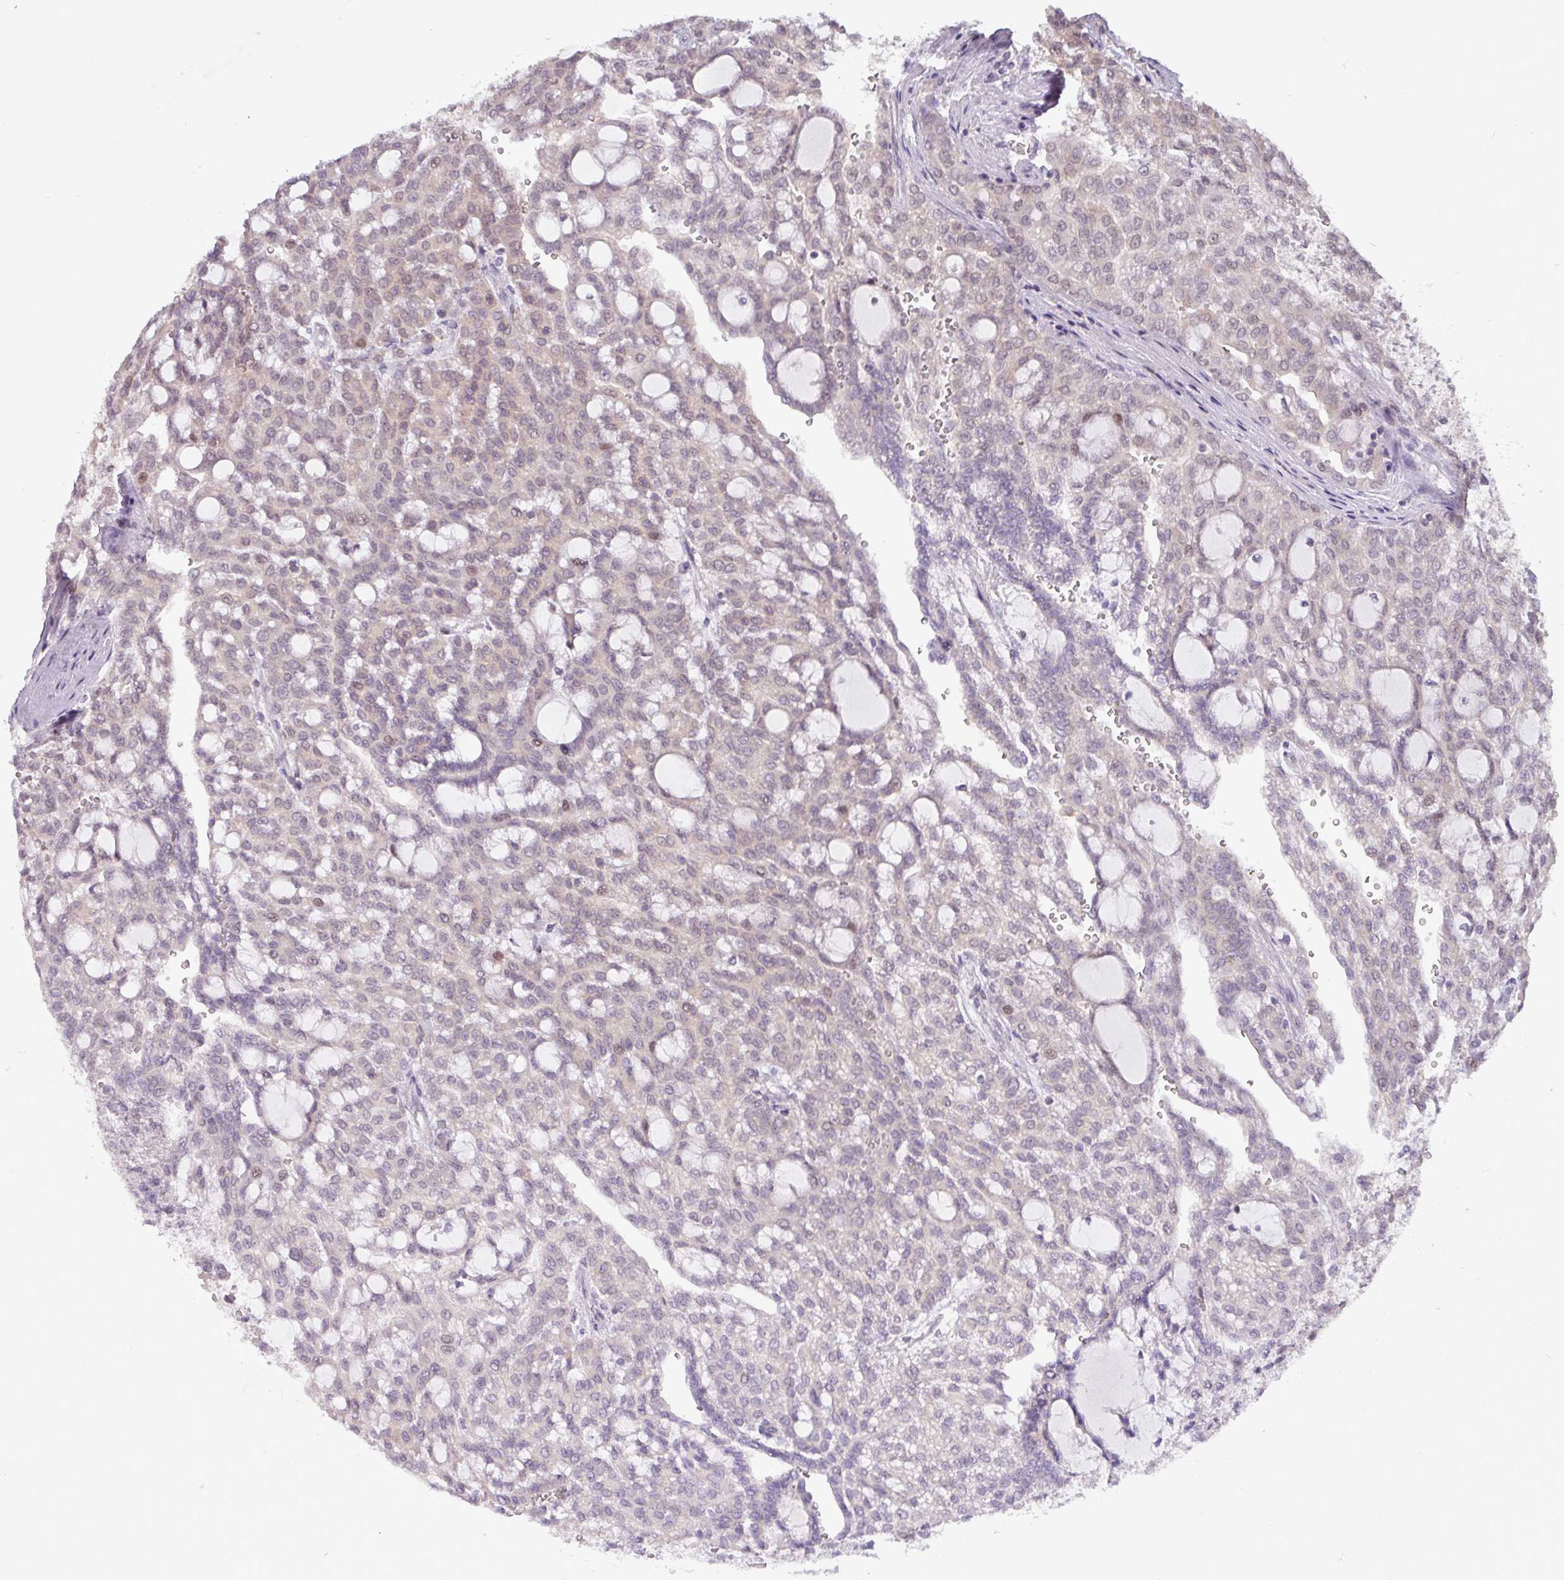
{"staining": {"intensity": "strong", "quantity": "<25%", "location": "nuclear"}, "tissue": "renal cancer", "cell_type": "Tumor cells", "image_type": "cancer", "snomed": [{"axis": "morphology", "description": "Adenocarcinoma, NOS"}, {"axis": "topography", "description": "Kidney"}], "caption": "Immunohistochemical staining of renal cancer reveals strong nuclear protein expression in approximately <25% of tumor cells.", "gene": "RTL3", "patient": {"sex": "male", "age": 63}}